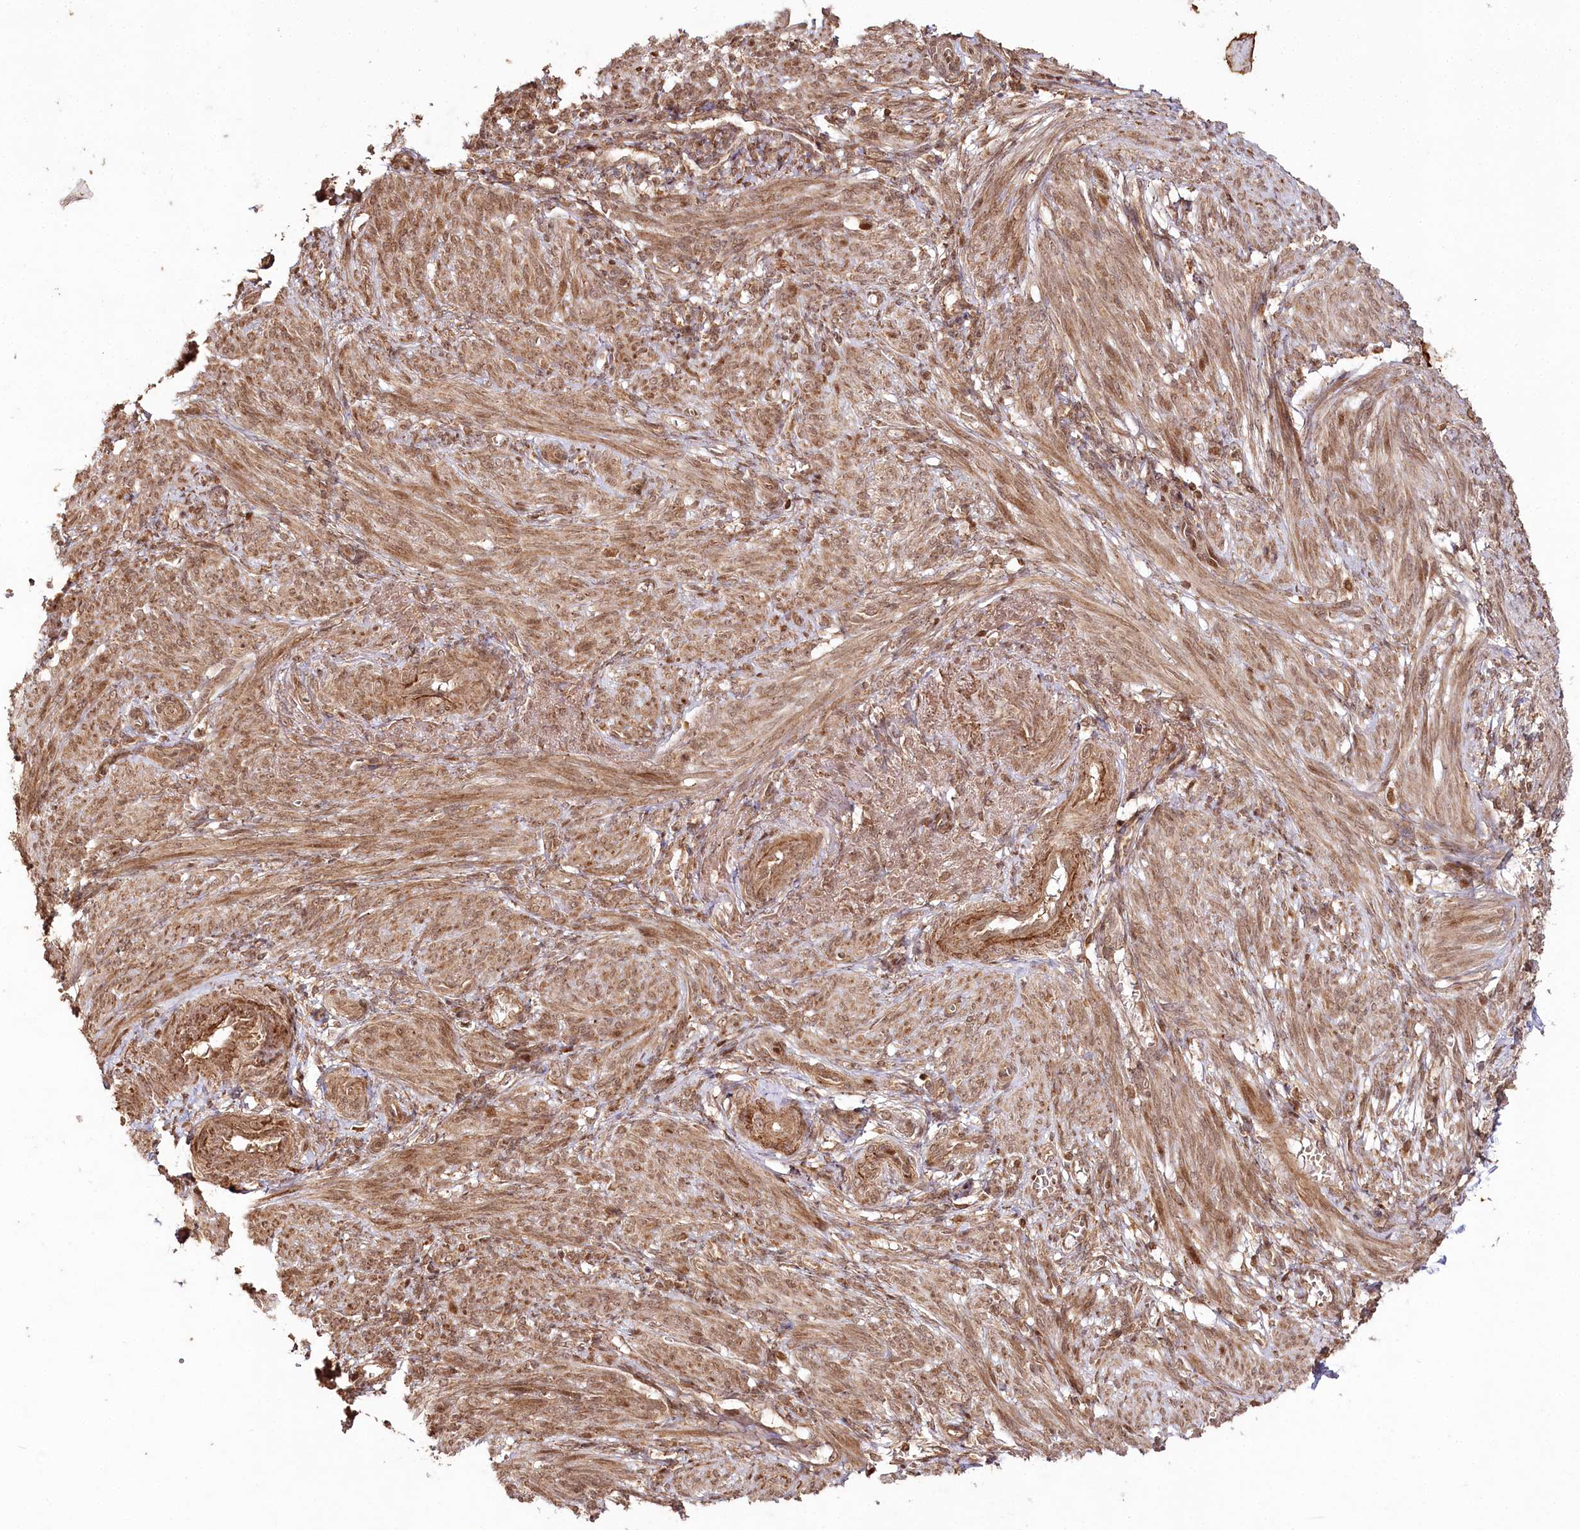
{"staining": {"intensity": "moderate", "quantity": ">75%", "location": "cytoplasmic/membranous,nuclear"}, "tissue": "smooth muscle", "cell_type": "Smooth muscle cells", "image_type": "normal", "snomed": [{"axis": "morphology", "description": "Normal tissue, NOS"}, {"axis": "topography", "description": "Smooth muscle"}], "caption": "Immunohistochemistry image of normal smooth muscle stained for a protein (brown), which displays medium levels of moderate cytoplasmic/membranous,nuclear positivity in about >75% of smooth muscle cells.", "gene": "ULK2", "patient": {"sex": "female", "age": 39}}